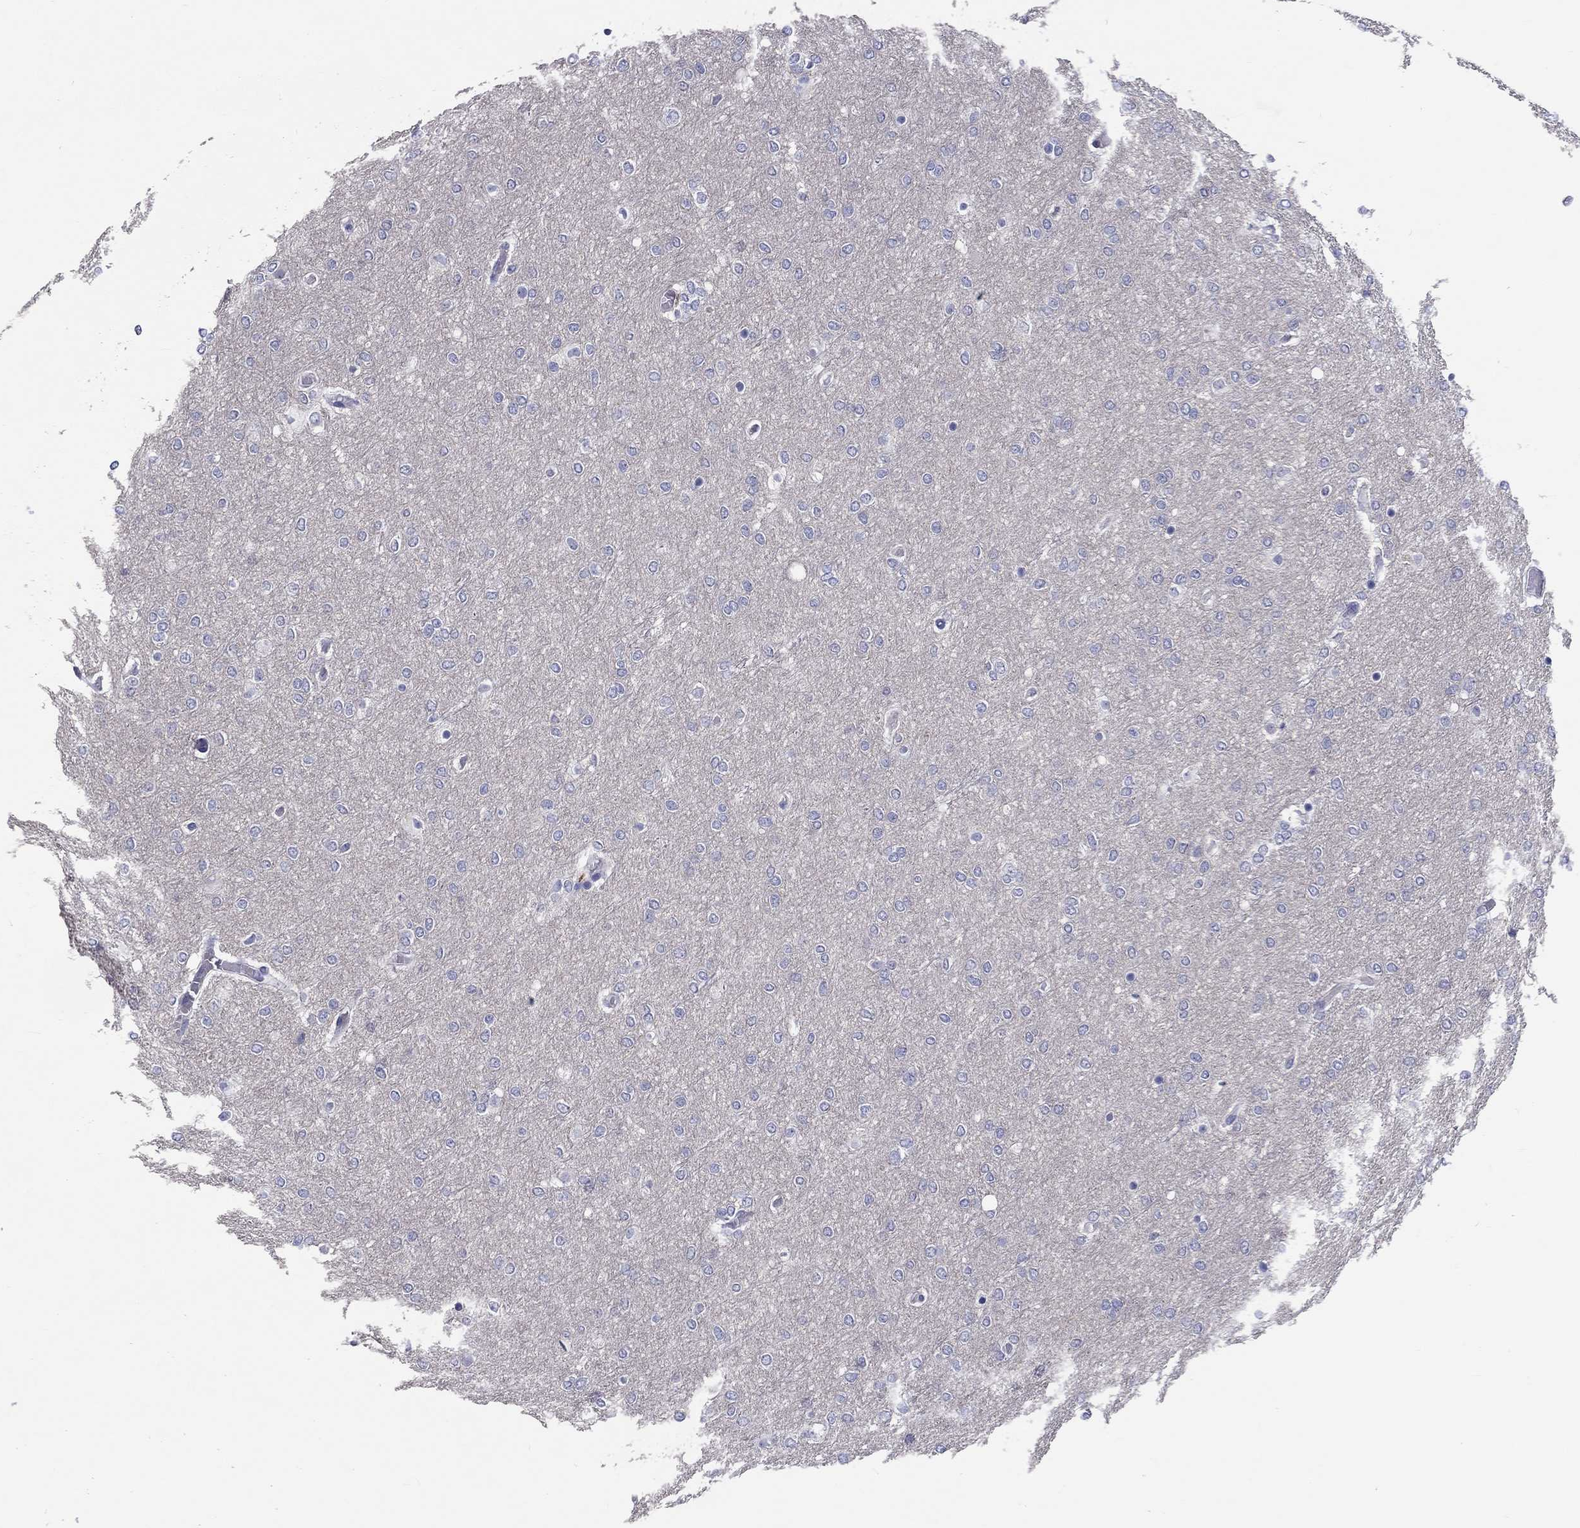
{"staining": {"intensity": "negative", "quantity": "none", "location": "none"}, "tissue": "glioma", "cell_type": "Tumor cells", "image_type": "cancer", "snomed": [{"axis": "morphology", "description": "Glioma, malignant, High grade"}, {"axis": "topography", "description": "Brain"}], "caption": "An image of human glioma is negative for staining in tumor cells.", "gene": "ABCG4", "patient": {"sex": "female", "age": 61}}